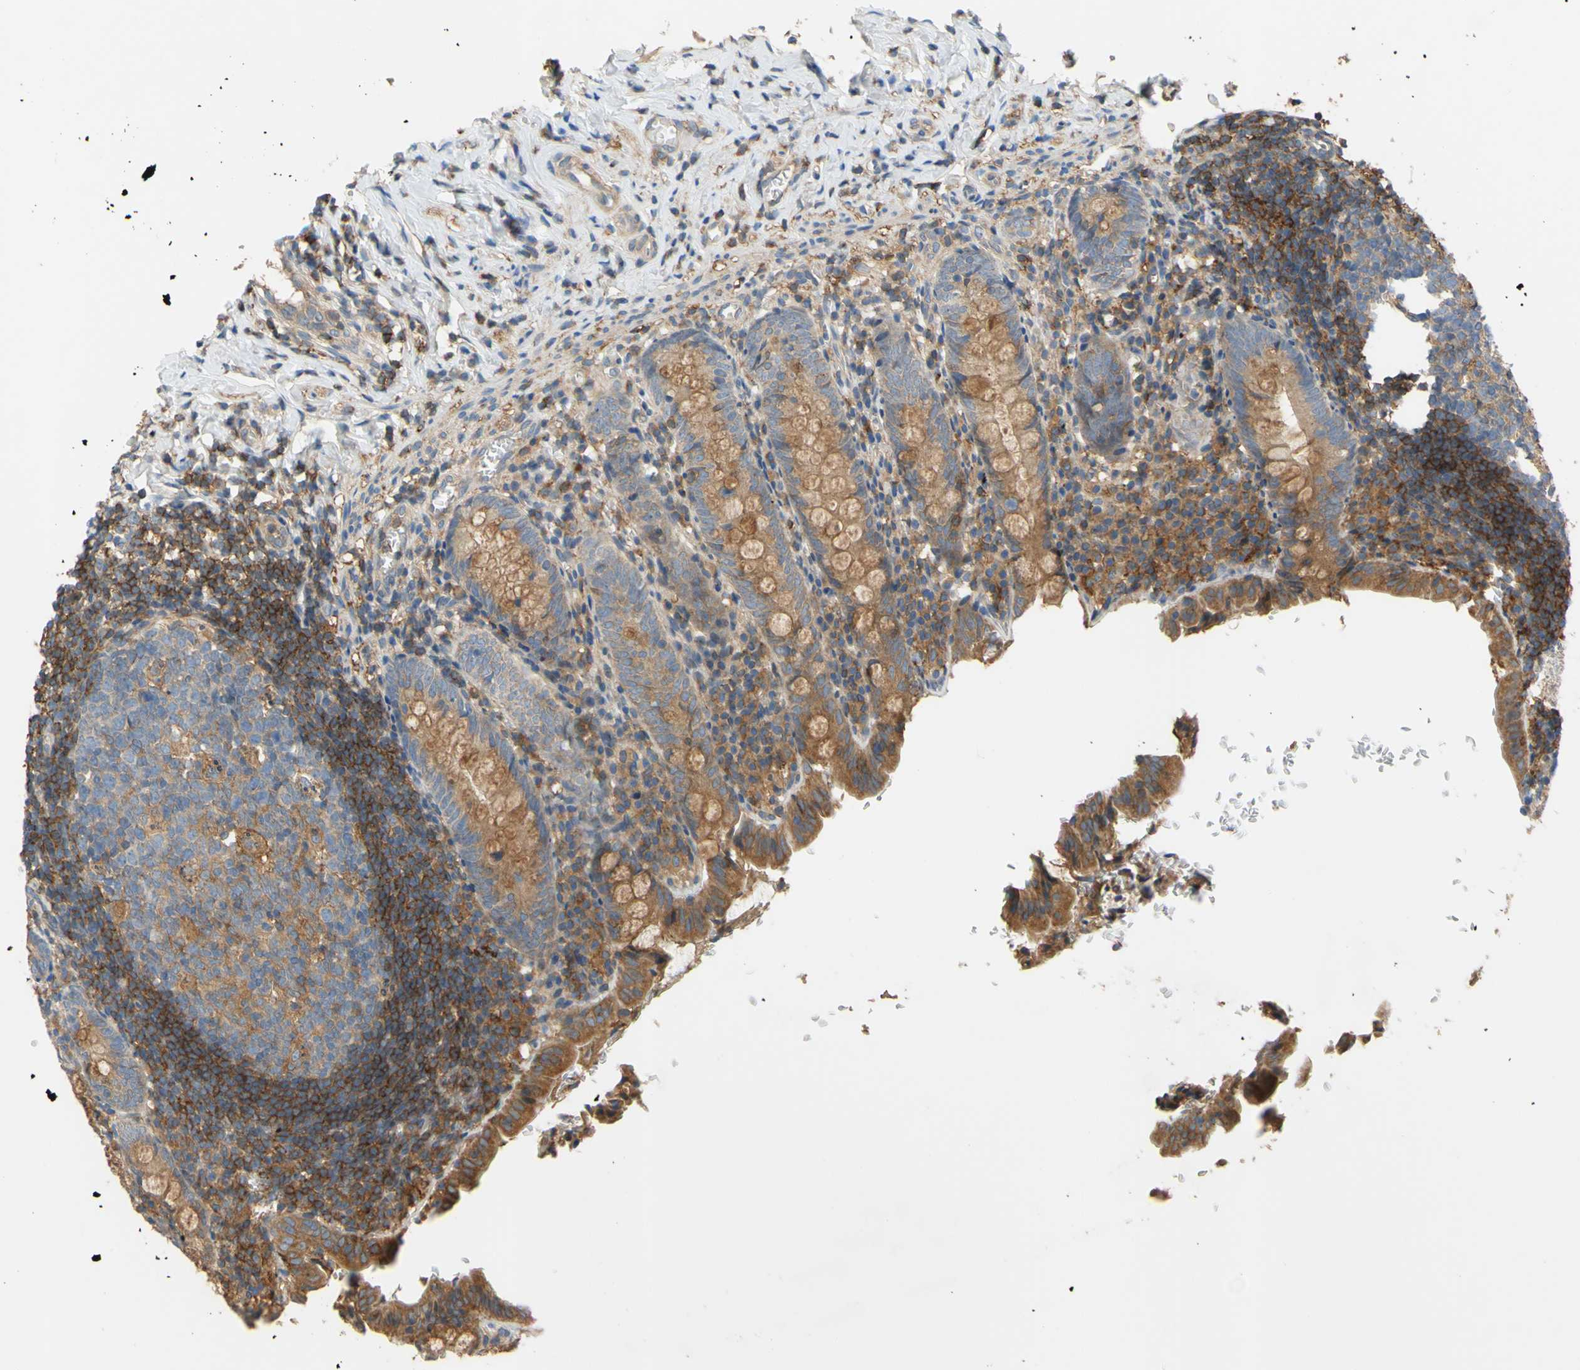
{"staining": {"intensity": "moderate", "quantity": ">75%", "location": "cytoplasmic/membranous"}, "tissue": "appendix", "cell_type": "Glandular cells", "image_type": "normal", "snomed": [{"axis": "morphology", "description": "Normal tissue, NOS"}, {"axis": "topography", "description": "Appendix"}], "caption": "Immunohistochemical staining of unremarkable human appendix reveals medium levels of moderate cytoplasmic/membranous positivity in approximately >75% of glandular cells. Ihc stains the protein in brown and the nuclei are stained blue.", "gene": "POR", "patient": {"sex": "female", "age": 10}}